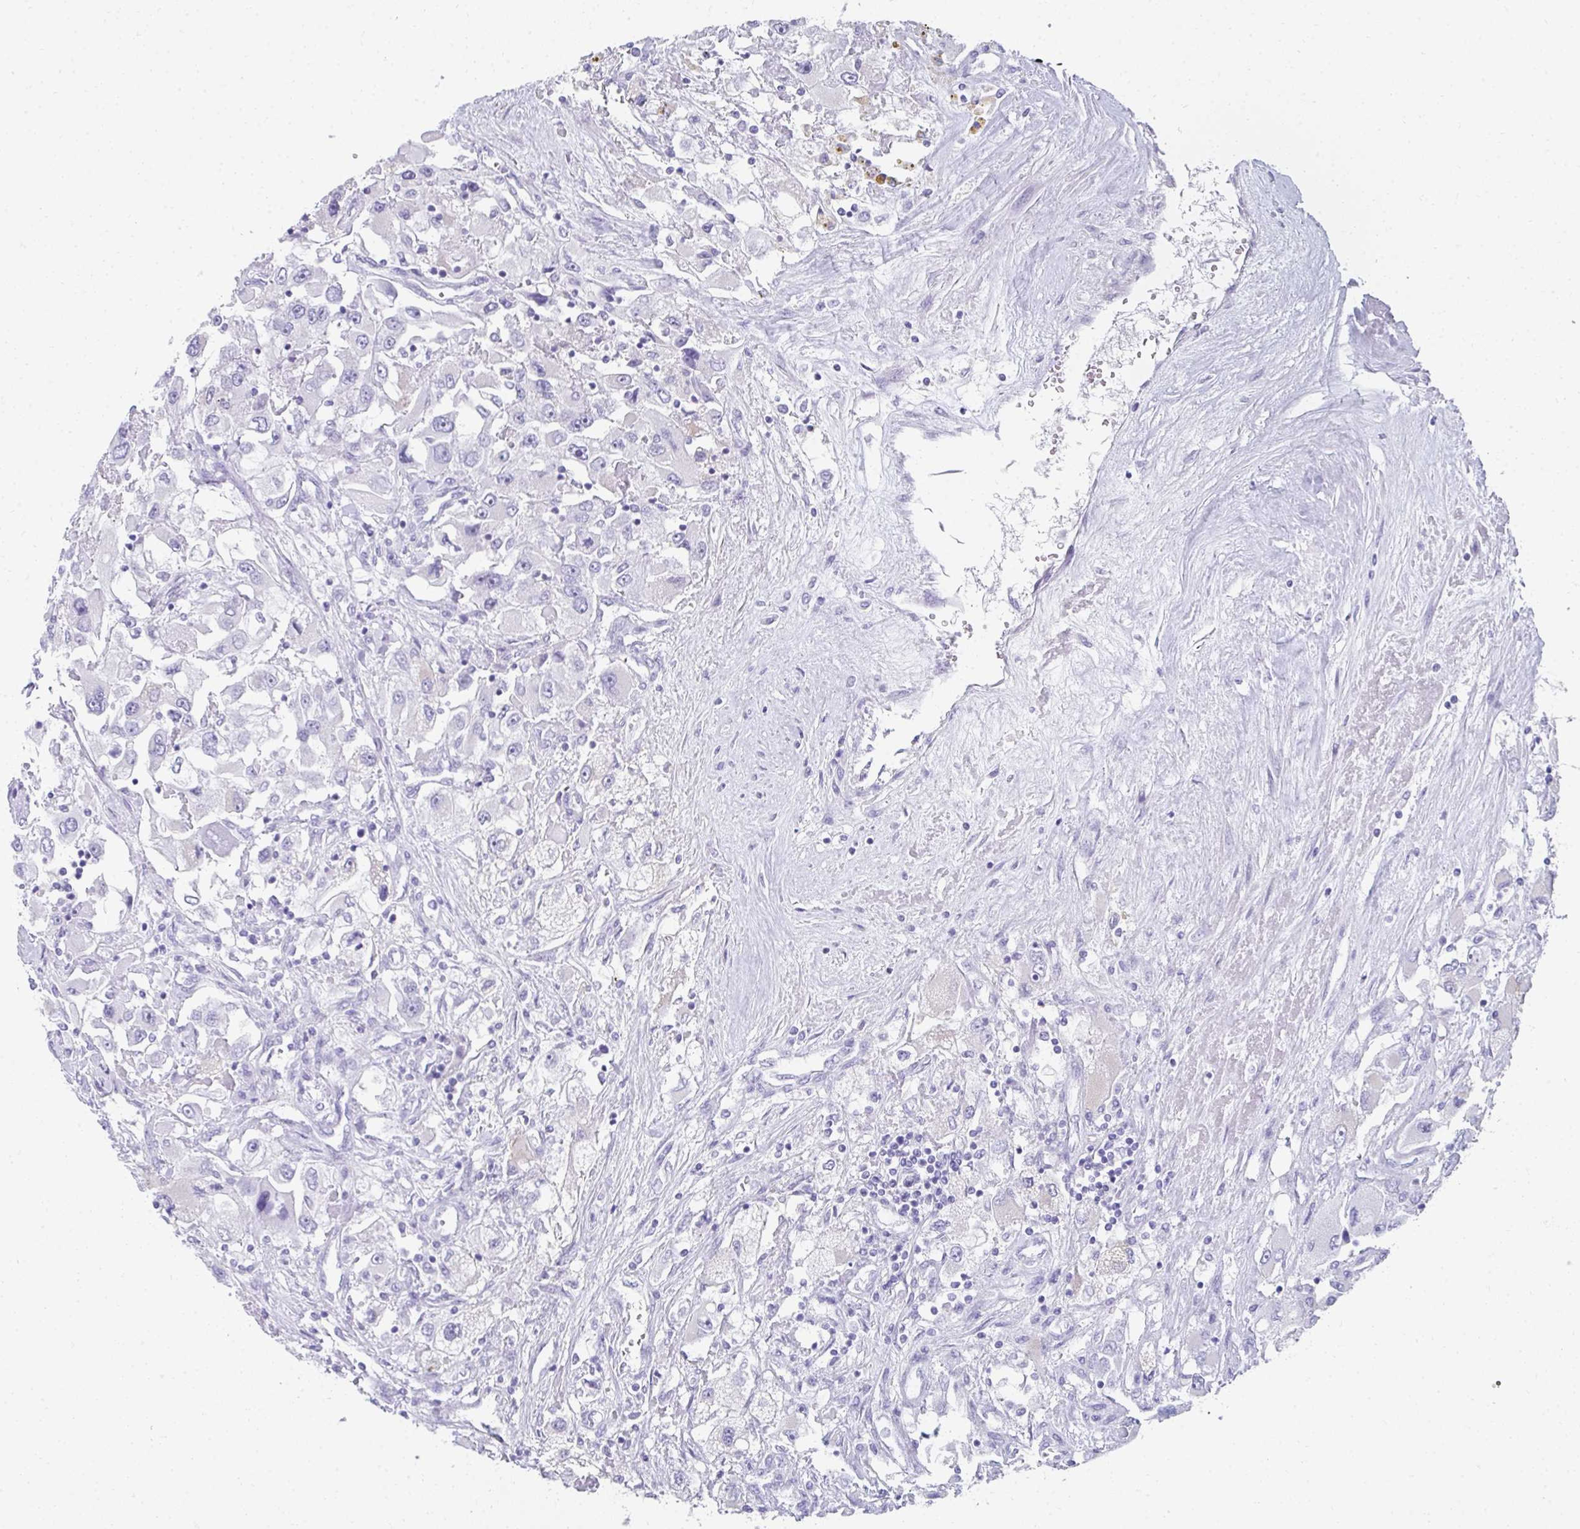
{"staining": {"intensity": "negative", "quantity": "none", "location": "none"}, "tissue": "renal cancer", "cell_type": "Tumor cells", "image_type": "cancer", "snomed": [{"axis": "morphology", "description": "Adenocarcinoma, NOS"}, {"axis": "topography", "description": "Kidney"}], "caption": "IHC histopathology image of human renal cancer (adenocarcinoma) stained for a protein (brown), which exhibits no expression in tumor cells.", "gene": "RLF", "patient": {"sex": "female", "age": 52}}